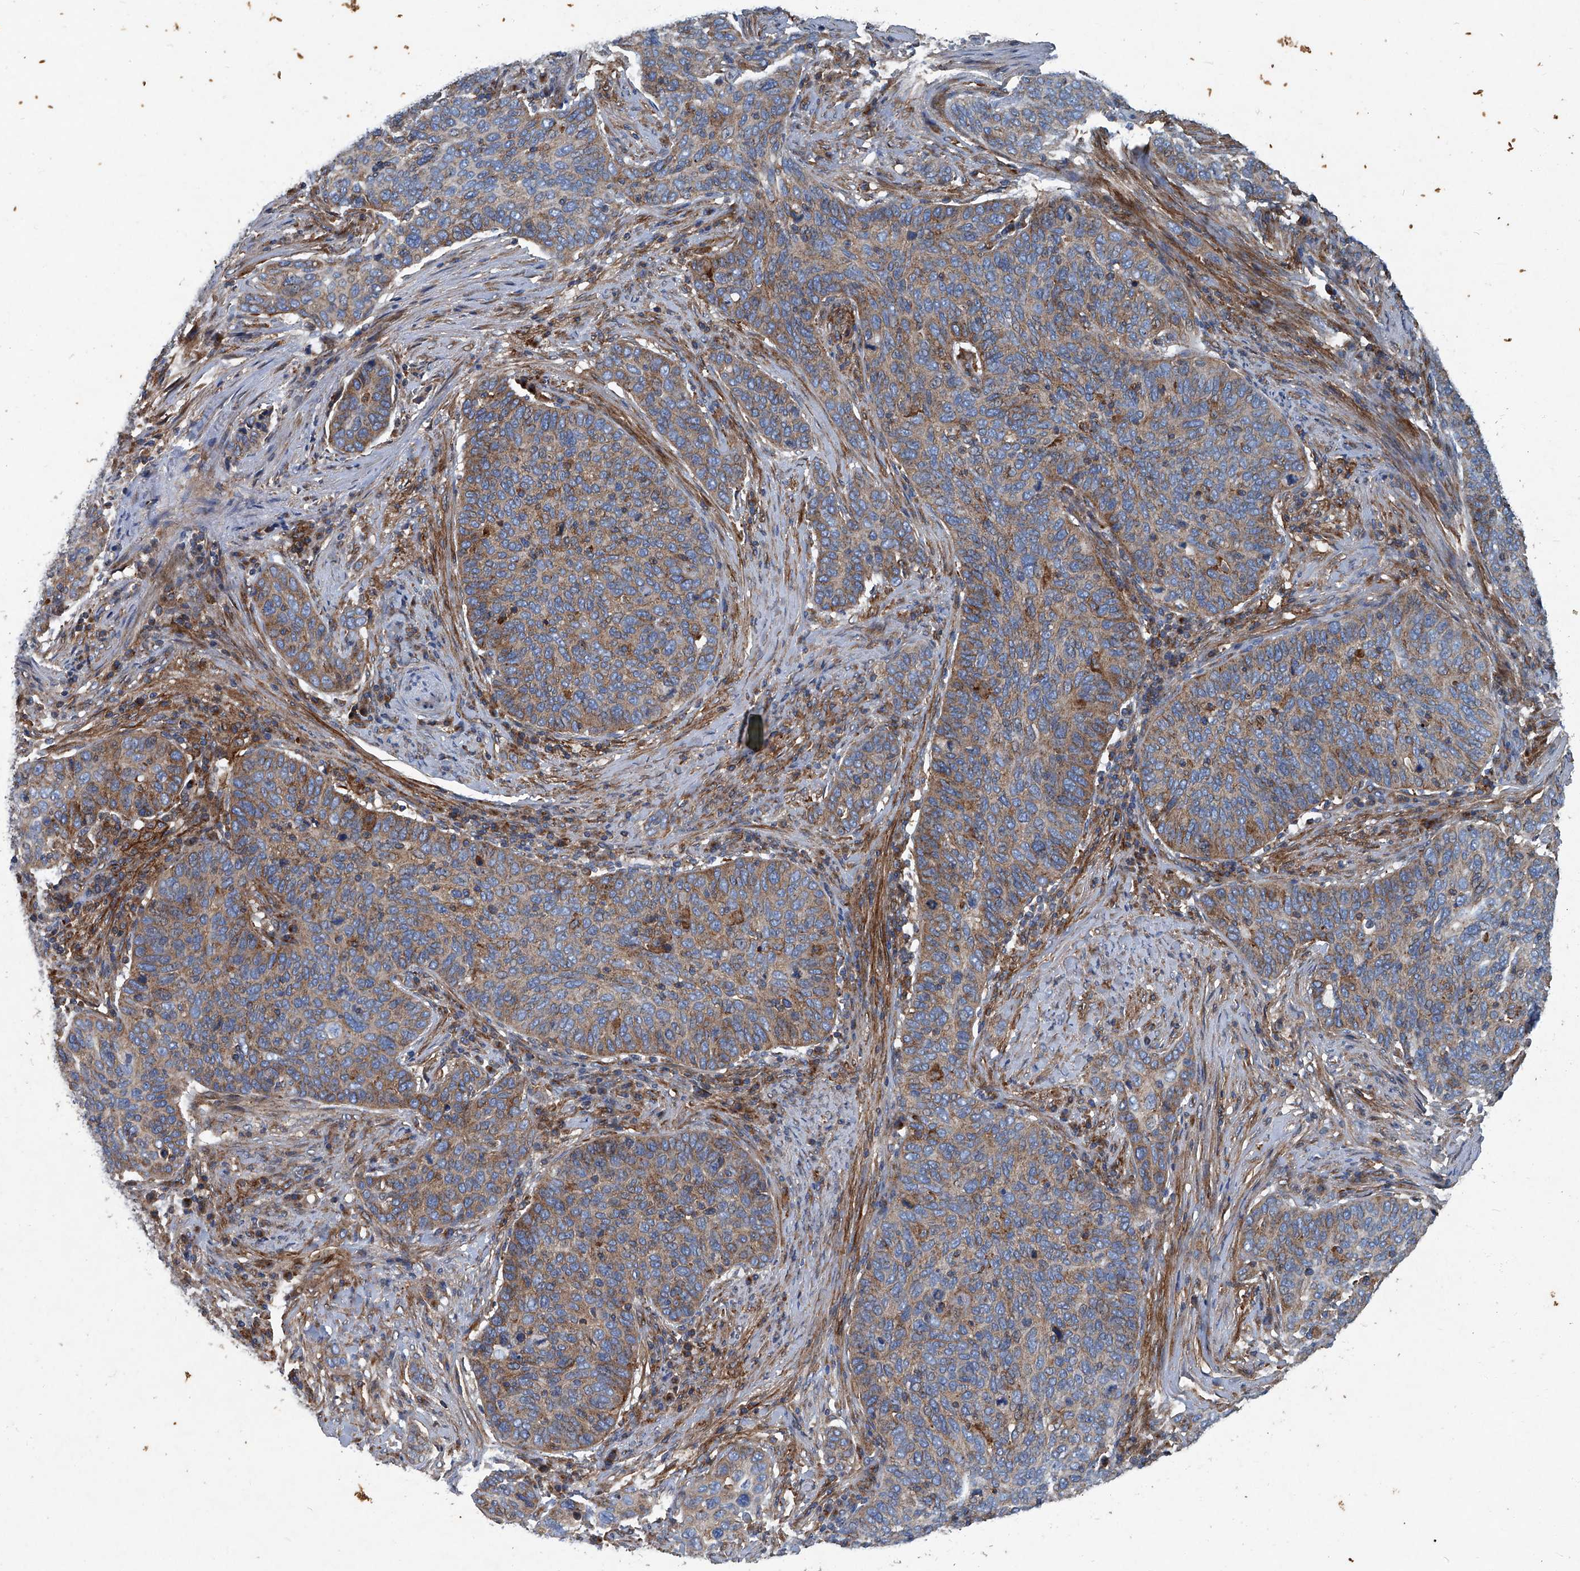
{"staining": {"intensity": "moderate", "quantity": ">75%", "location": "cytoplasmic/membranous"}, "tissue": "cervical cancer", "cell_type": "Tumor cells", "image_type": "cancer", "snomed": [{"axis": "morphology", "description": "Squamous cell carcinoma, NOS"}, {"axis": "topography", "description": "Cervix"}], "caption": "Immunohistochemistry photomicrograph of human cervical cancer stained for a protein (brown), which exhibits medium levels of moderate cytoplasmic/membranous expression in about >75% of tumor cells.", "gene": "PIGH", "patient": {"sex": "female", "age": 60}}